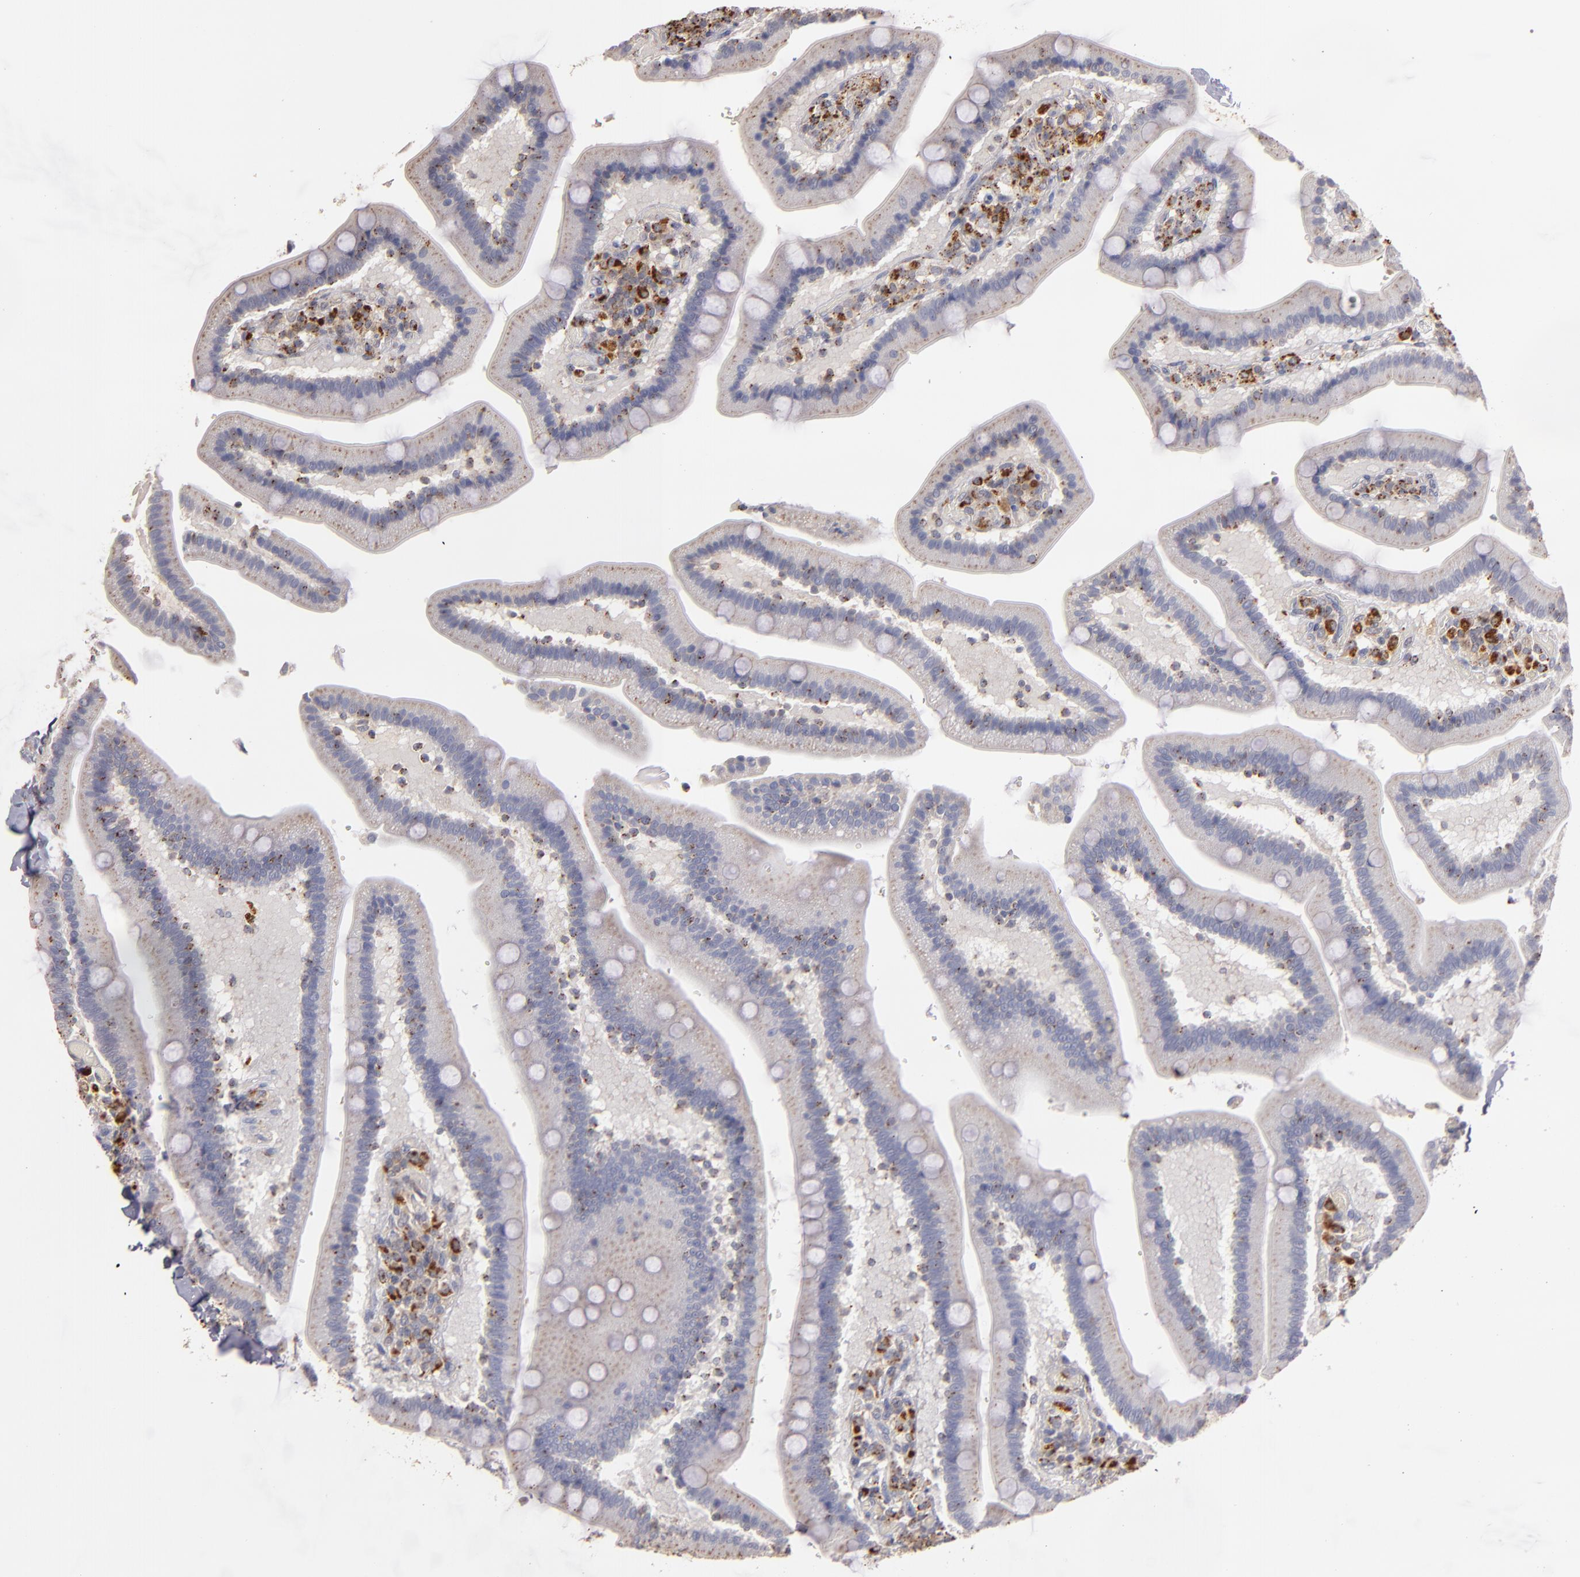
{"staining": {"intensity": "moderate", "quantity": ">75%", "location": "cytoplasmic/membranous"}, "tissue": "duodenum", "cell_type": "Glandular cells", "image_type": "normal", "snomed": [{"axis": "morphology", "description": "Normal tissue, NOS"}, {"axis": "topography", "description": "Duodenum"}], "caption": "Immunohistochemistry (DAB (3,3'-diaminobenzidine)) staining of normal duodenum exhibits moderate cytoplasmic/membranous protein staining in approximately >75% of glandular cells. The staining was performed using DAB to visualize the protein expression in brown, while the nuclei were stained in blue with hematoxylin (Magnification: 20x).", "gene": "TRAF1", "patient": {"sex": "male", "age": 66}}